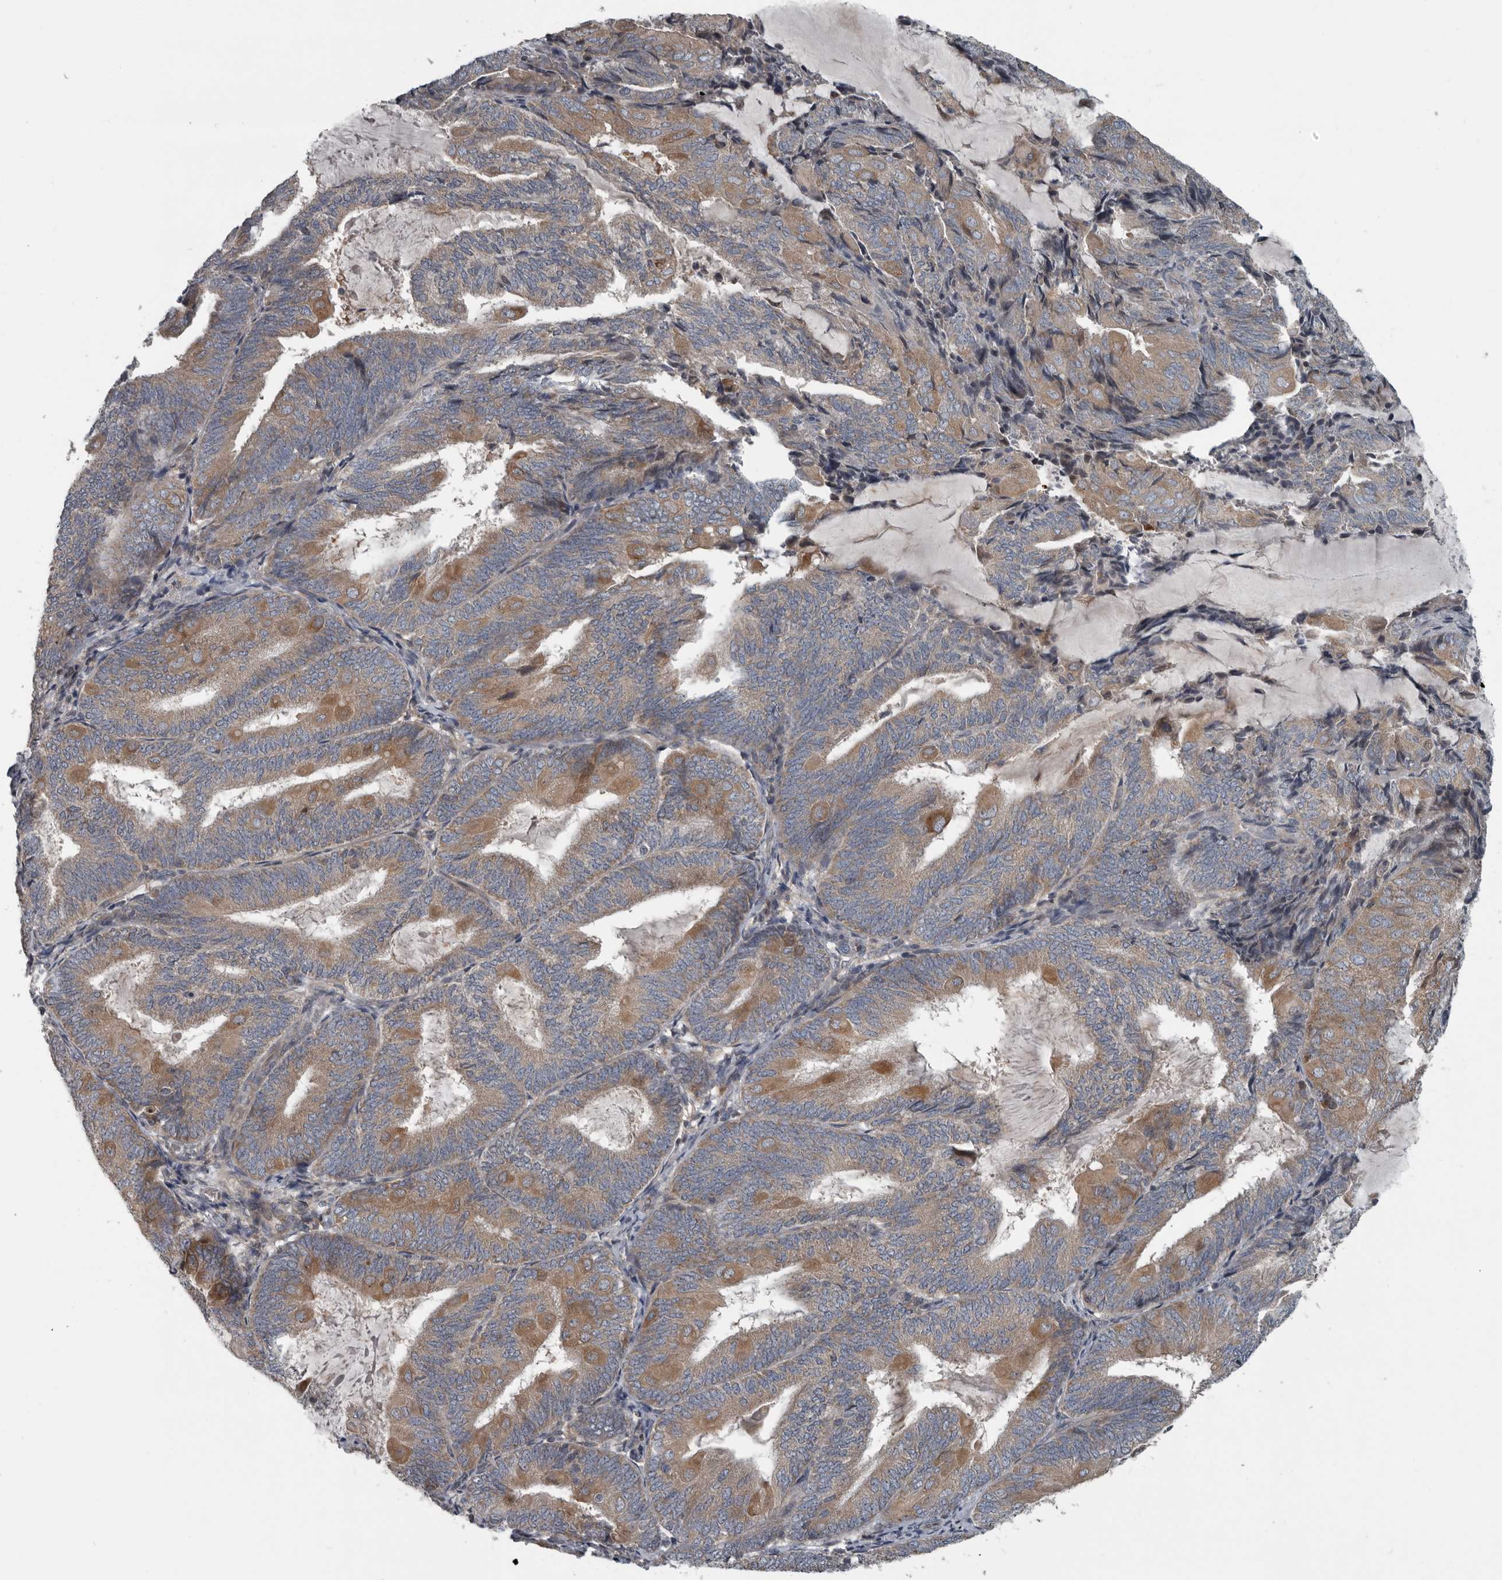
{"staining": {"intensity": "moderate", "quantity": ">75%", "location": "cytoplasmic/membranous"}, "tissue": "endometrial cancer", "cell_type": "Tumor cells", "image_type": "cancer", "snomed": [{"axis": "morphology", "description": "Adenocarcinoma, NOS"}, {"axis": "topography", "description": "Endometrium"}], "caption": "Immunohistochemical staining of human adenocarcinoma (endometrial) shows moderate cytoplasmic/membranous protein positivity in about >75% of tumor cells.", "gene": "TMEM199", "patient": {"sex": "female", "age": 81}}